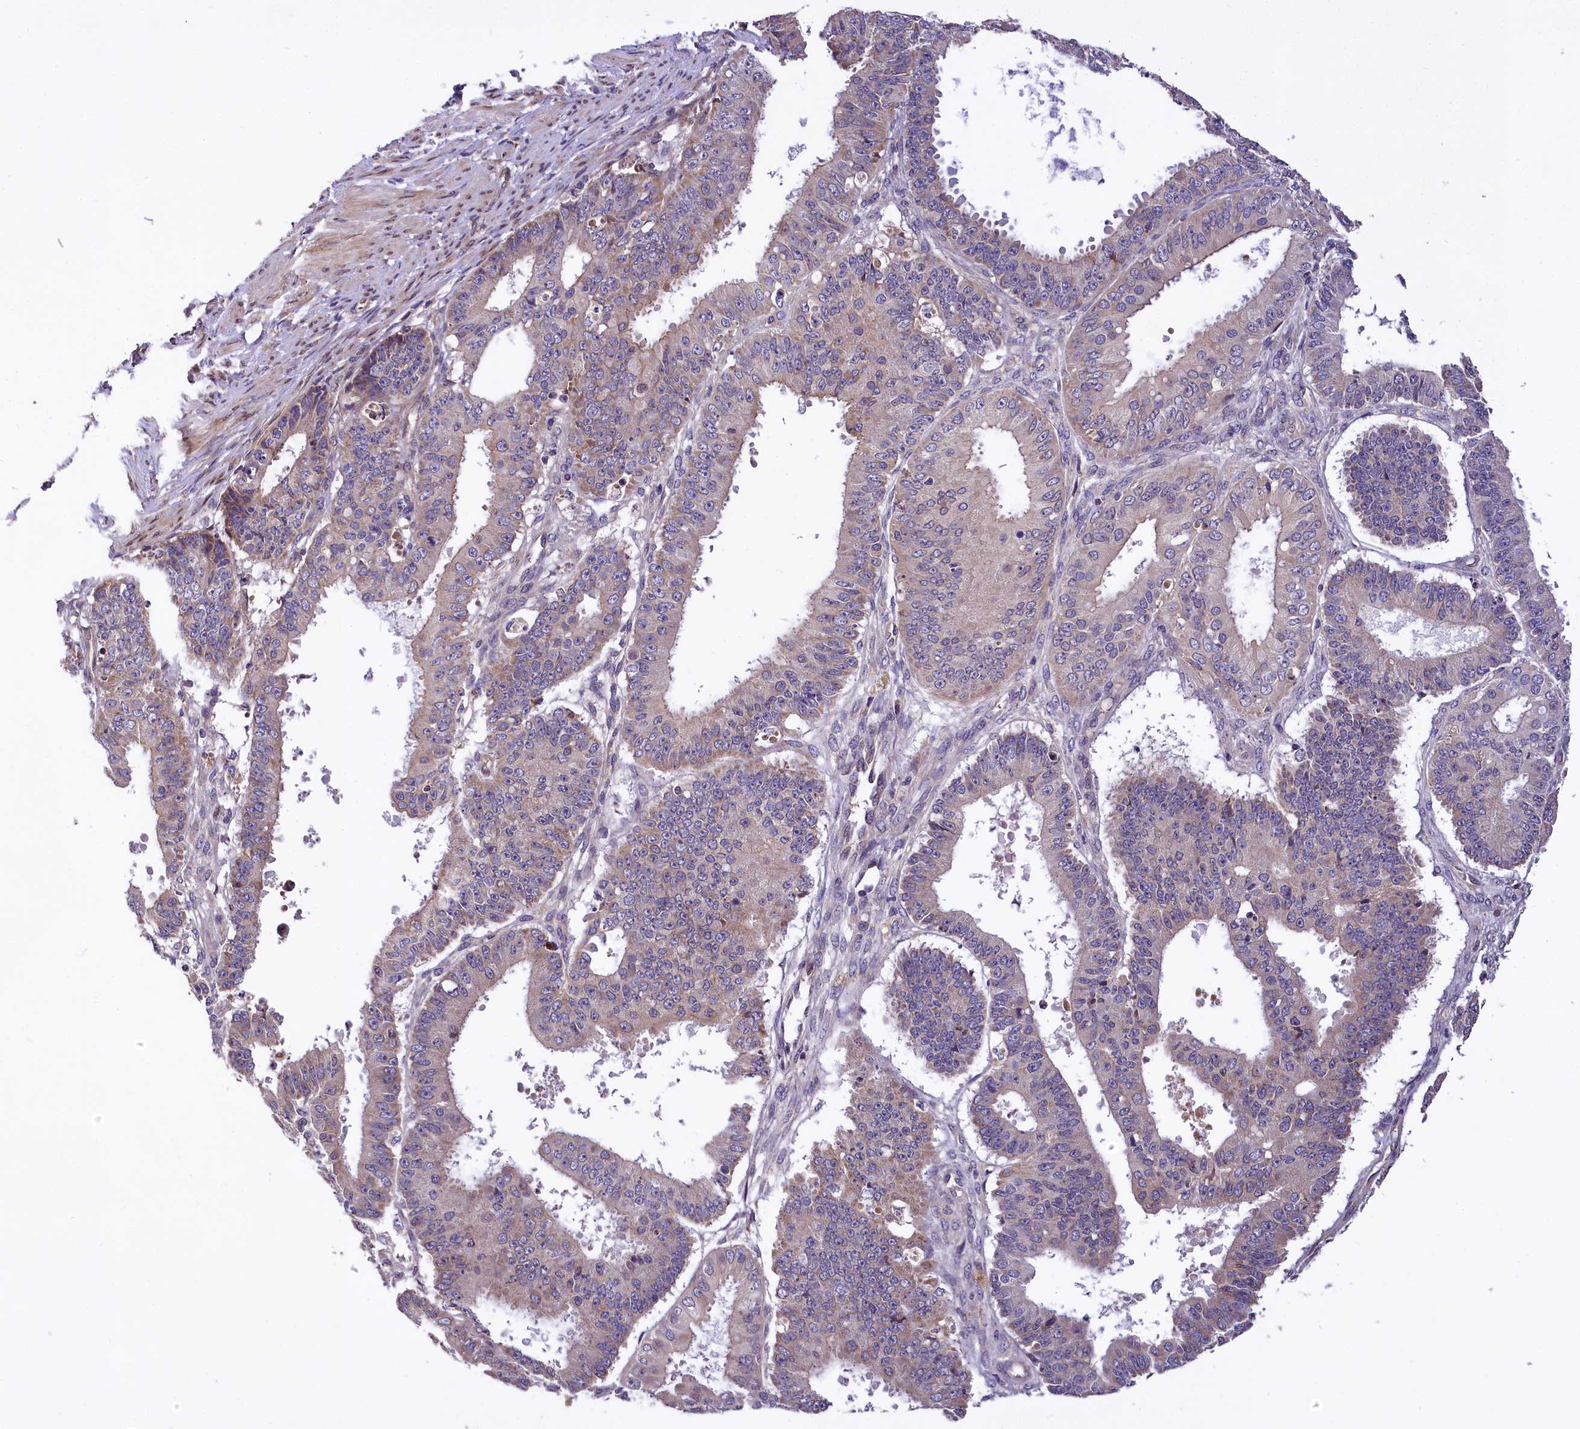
{"staining": {"intensity": "weak", "quantity": "<25%", "location": "cytoplasmic/membranous"}, "tissue": "ovarian cancer", "cell_type": "Tumor cells", "image_type": "cancer", "snomed": [{"axis": "morphology", "description": "Carcinoma, endometroid"}, {"axis": "topography", "description": "Appendix"}, {"axis": "topography", "description": "Ovary"}], "caption": "This is a histopathology image of immunohistochemistry staining of endometroid carcinoma (ovarian), which shows no expression in tumor cells.", "gene": "SUPV3L1", "patient": {"sex": "female", "age": 42}}